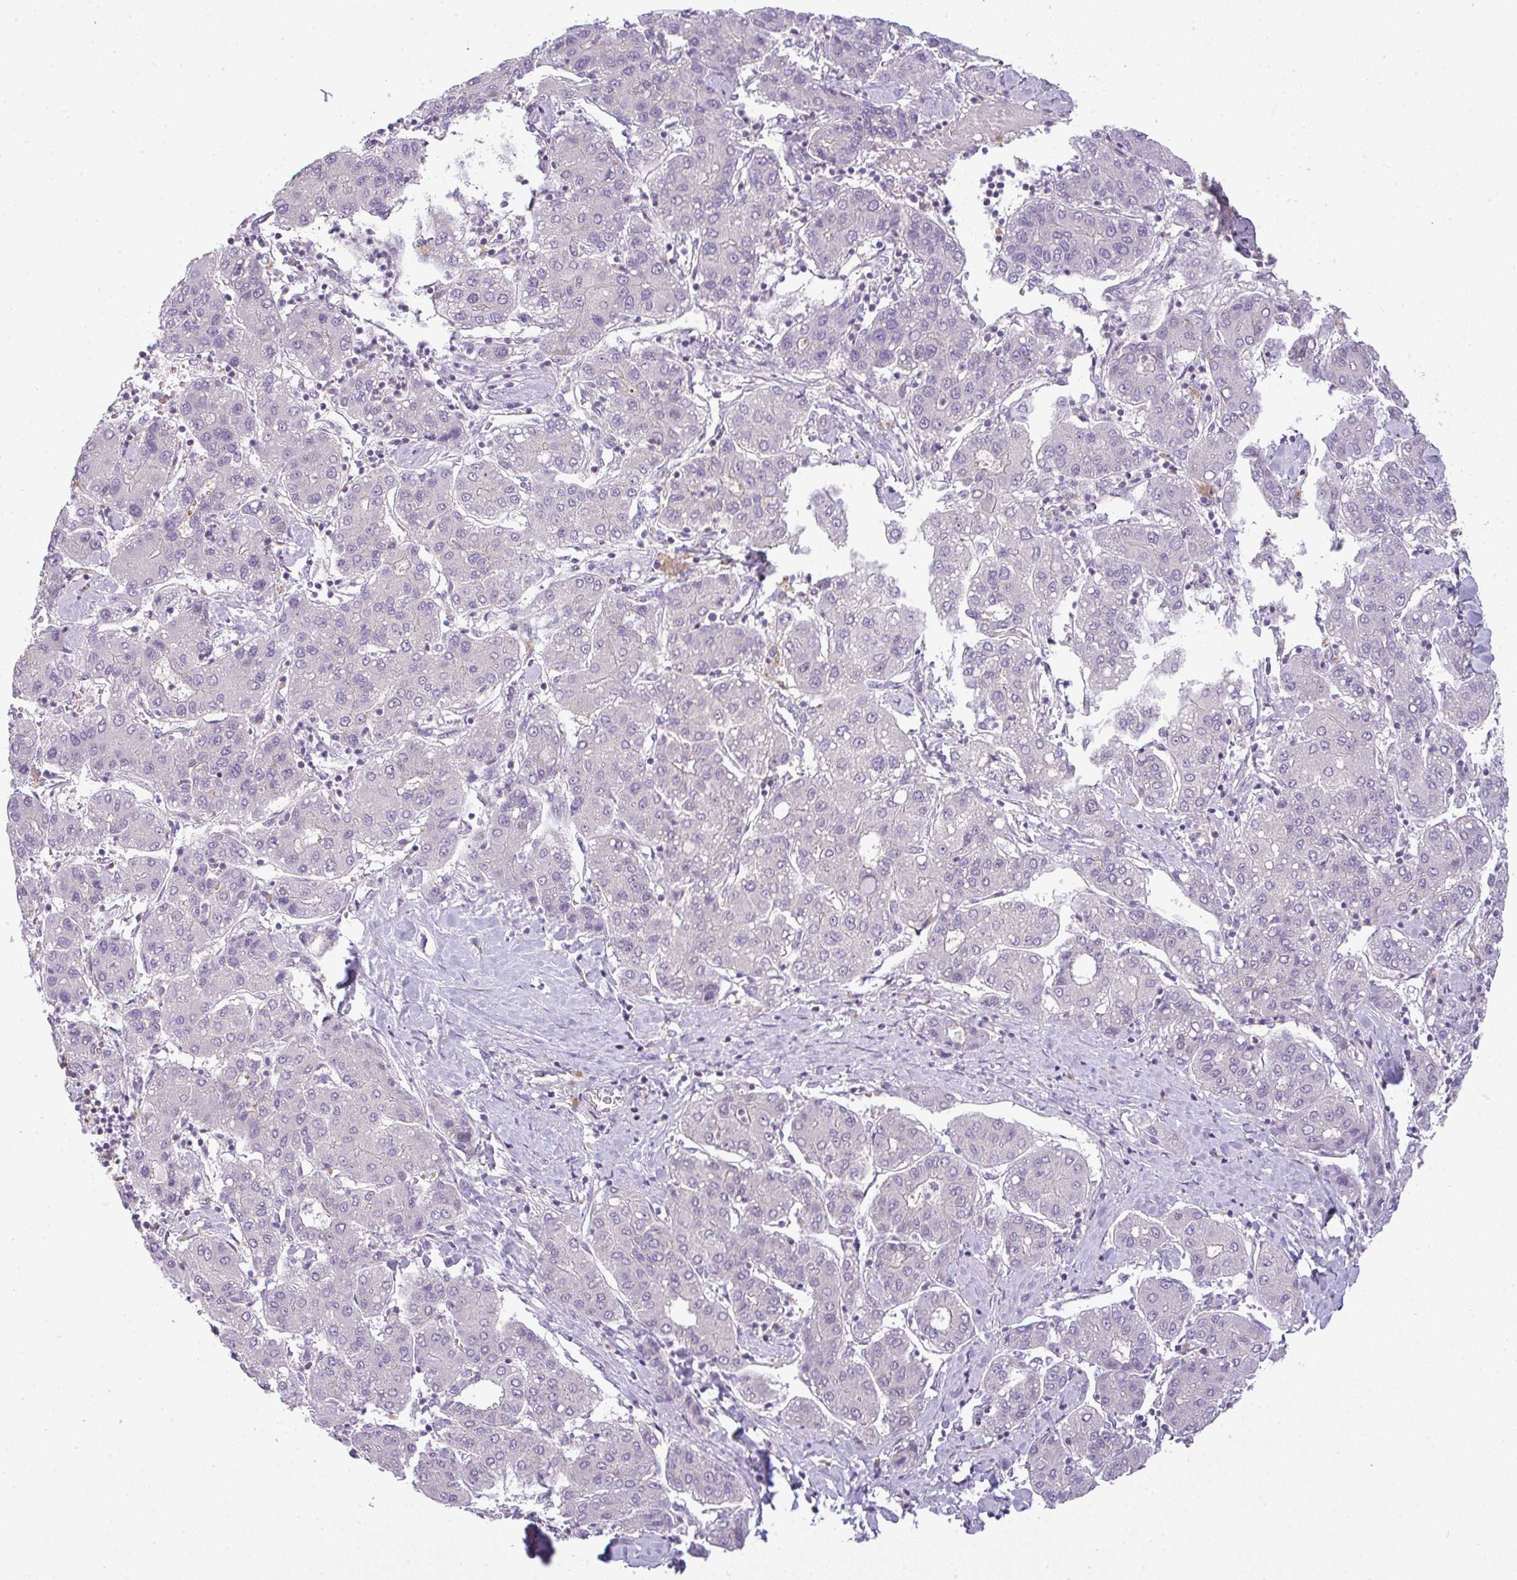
{"staining": {"intensity": "negative", "quantity": "none", "location": "none"}, "tissue": "liver cancer", "cell_type": "Tumor cells", "image_type": "cancer", "snomed": [{"axis": "morphology", "description": "Carcinoma, Hepatocellular, NOS"}, {"axis": "topography", "description": "Liver"}], "caption": "Immunohistochemistry photomicrograph of neoplastic tissue: human liver hepatocellular carcinoma stained with DAB (3,3'-diaminobenzidine) displays no significant protein expression in tumor cells. Nuclei are stained in blue.", "gene": "CSE1L", "patient": {"sex": "male", "age": 65}}